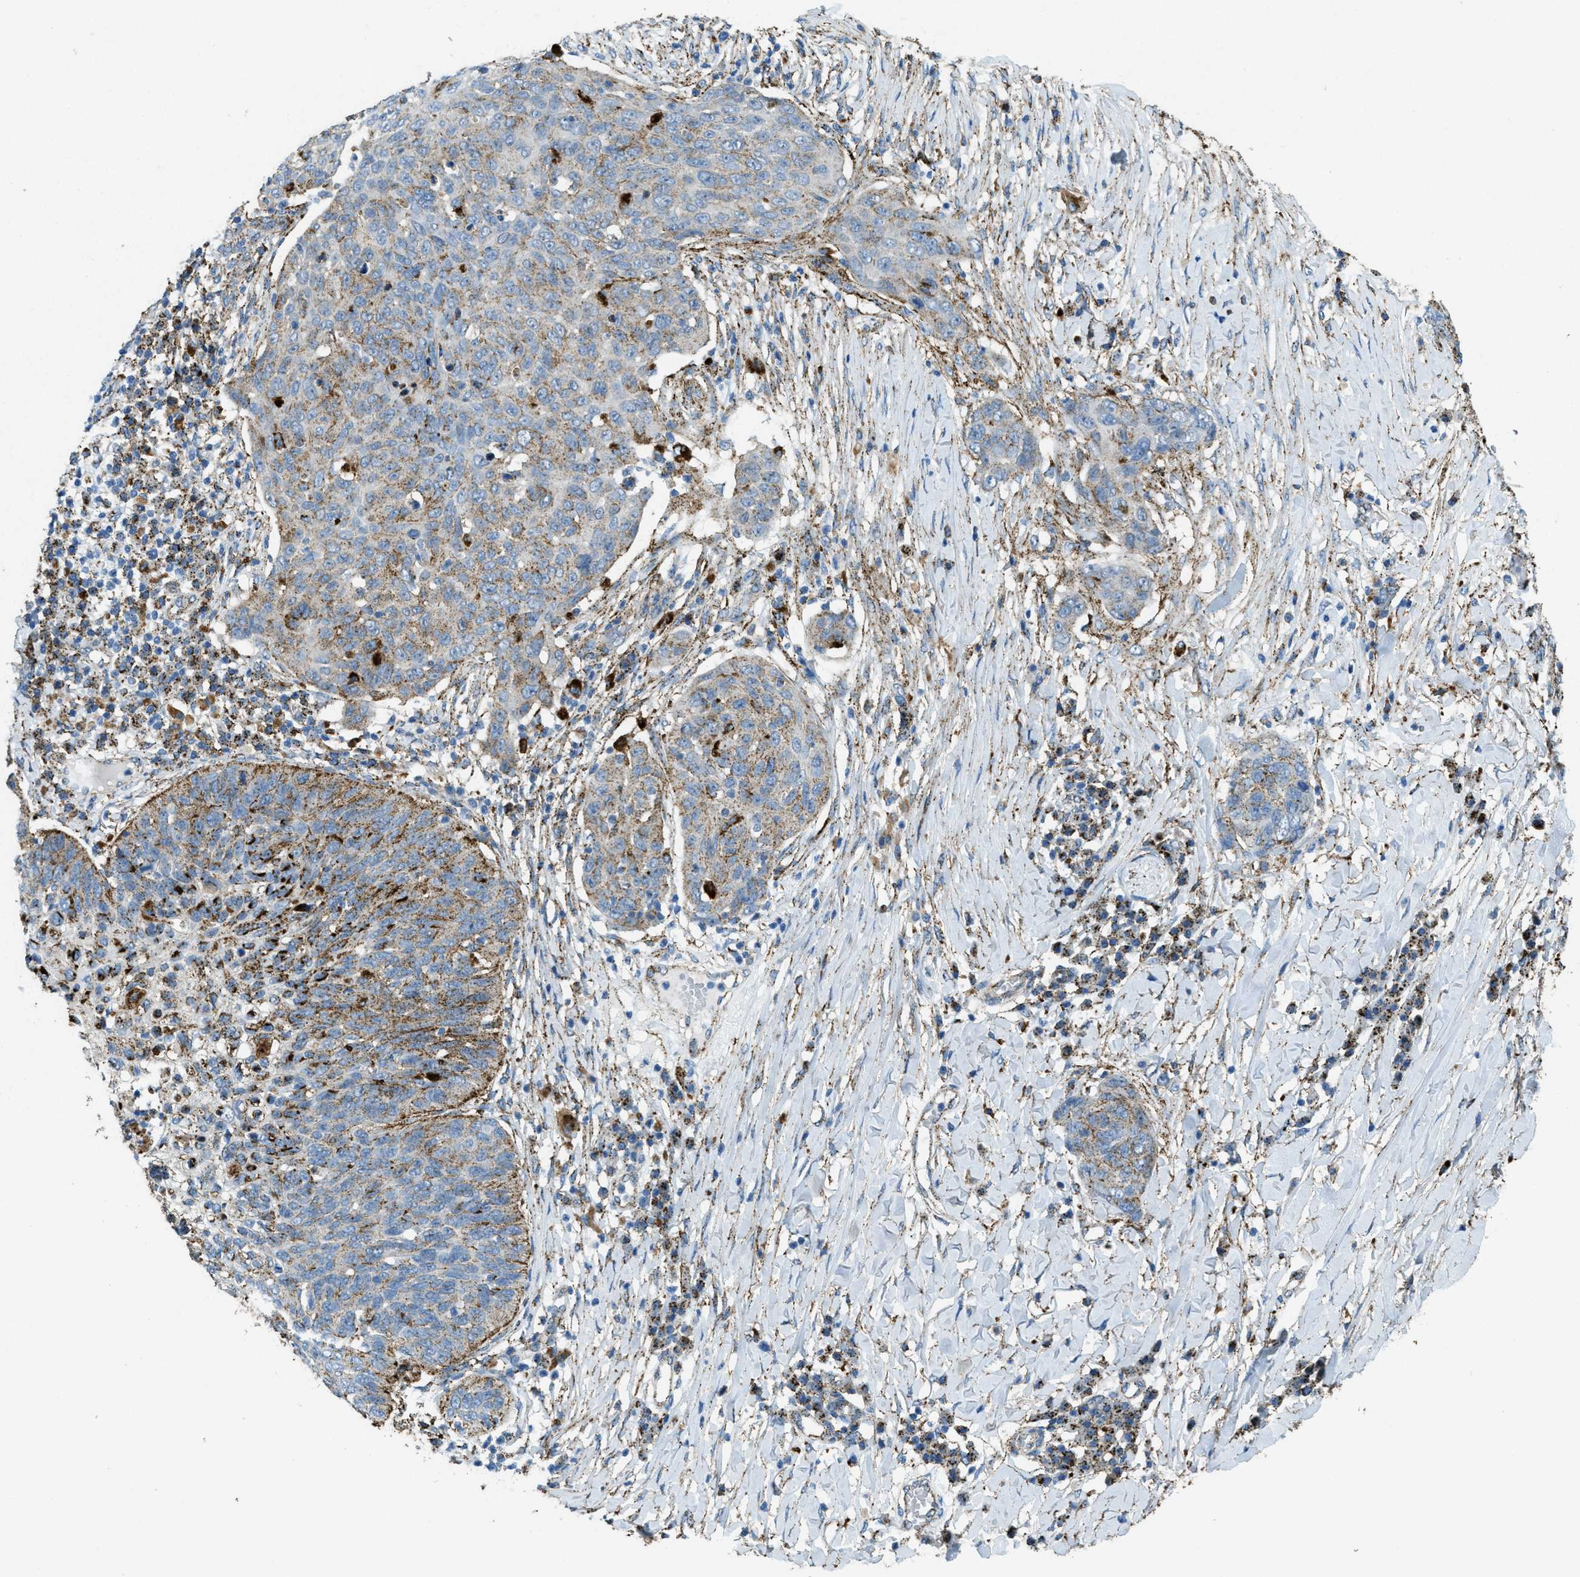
{"staining": {"intensity": "moderate", "quantity": ">75%", "location": "cytoplasmic/membranous"}, "tissue": "skin cancer", "cell_type": "Tumor cells", "image_type": "cancer", "snomed": [{"axis": "morphology", "description": "Squamous cell carcinoma in situ, NOS"}, {"axis": "morphology", "description": "Squamous cell carcinoma, NOS"}, {"axis": "topography", "description": "Skin"}], "caption": "Immunohistochemistry (IHC) of skin cancer displays medium levels of moderate cytoplasmic/membranous expression in approximately >75% of tumor cells.", "gene": "SCARB2", "patient": {"sex": "male", "age": 93}}